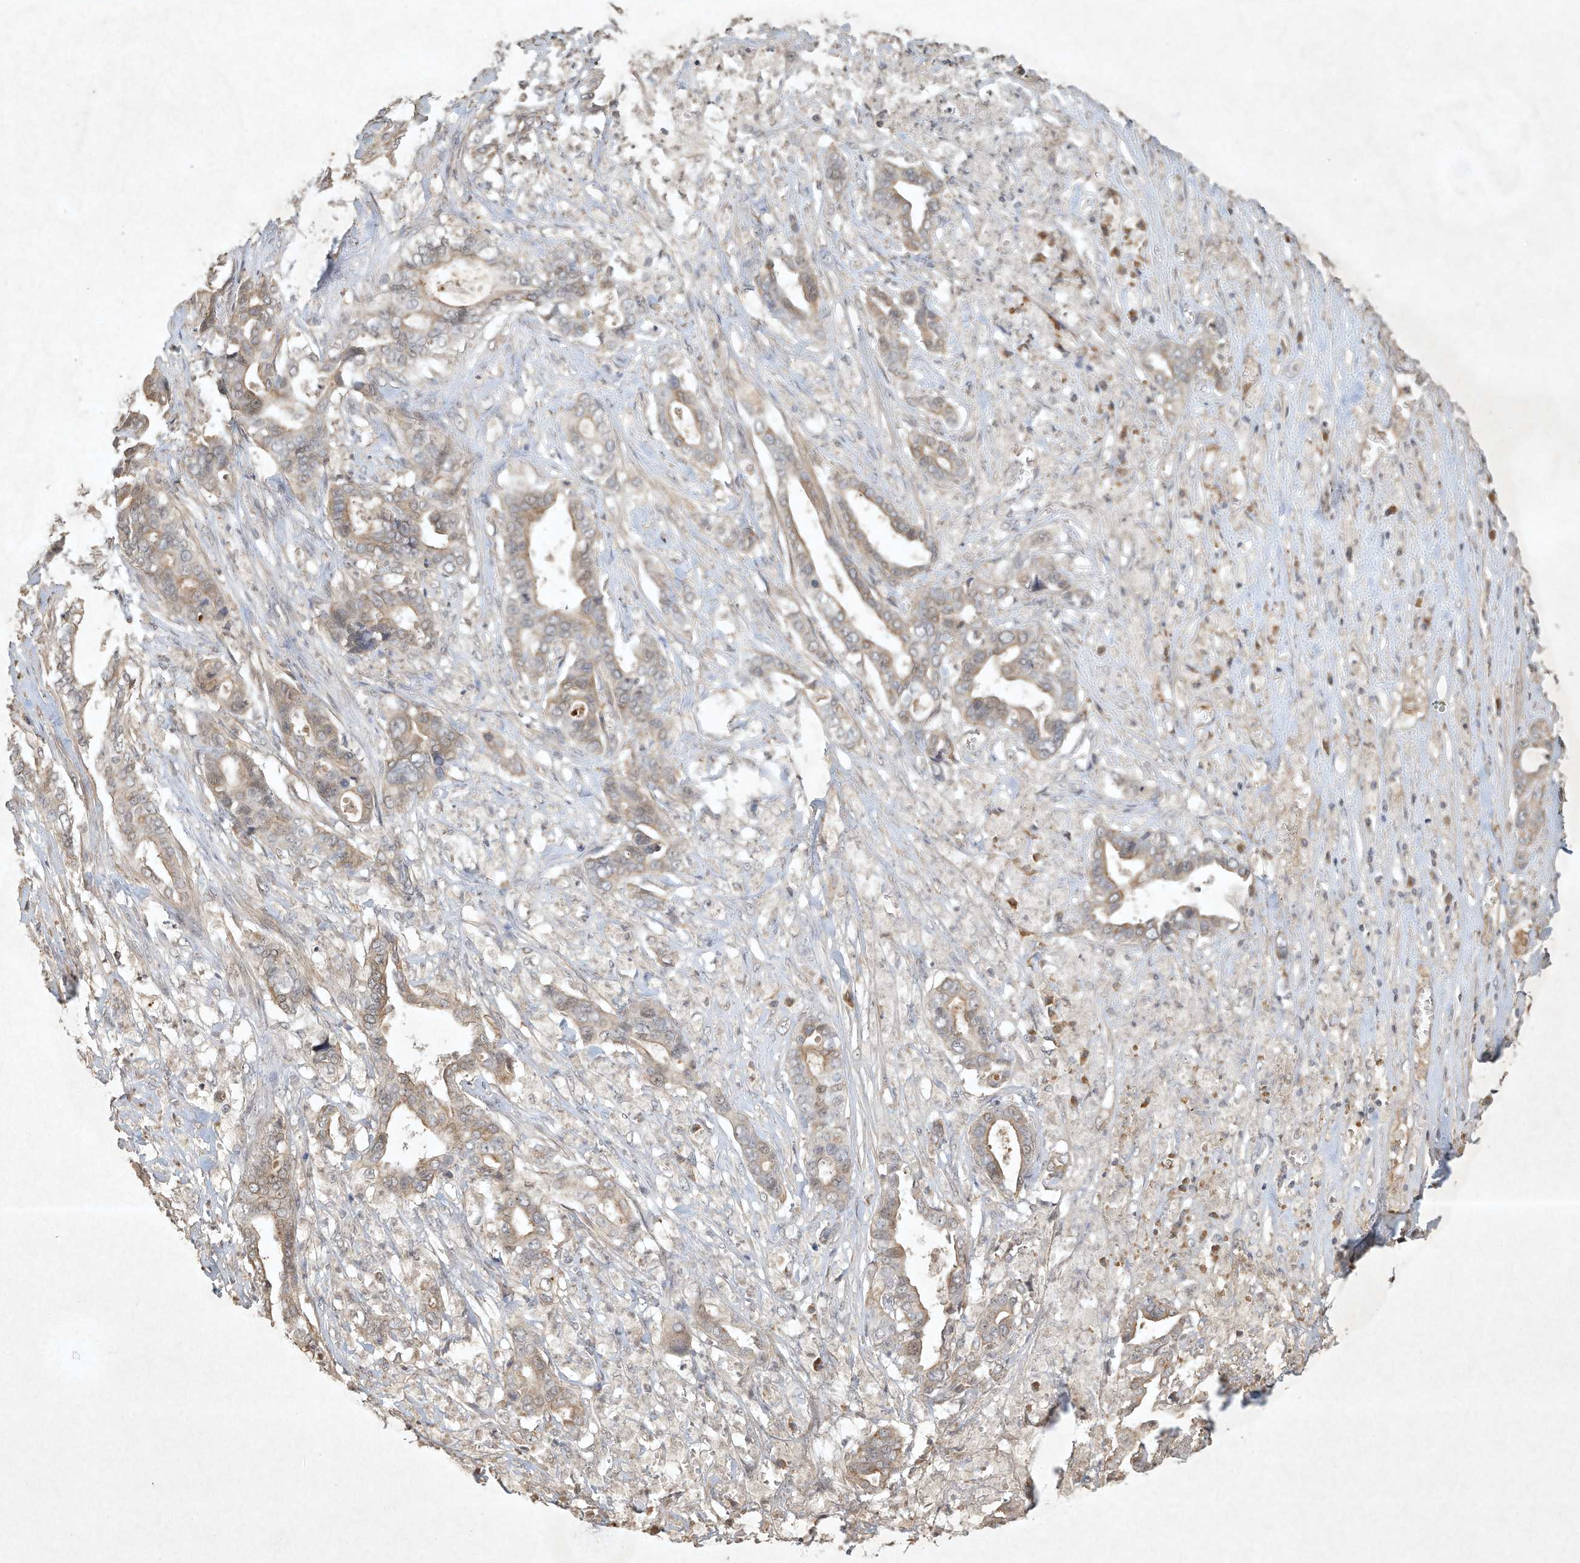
{"staining": {"intensity": "weak", "quantity": ">75%", "location": "cytoplasmic/membranous"}, "tissue": "liver cancer", "cell_type": "Tumor cells", "image_type": "cancer", "snomed": [{"axis": "morphology", "description": "Cholangiocarcinoma"}, {"axis": "topography", "description": "Liver"}], "caption": "The immunohistochemical stain highlights weak cytoplasmic/membranous staining in tumor cells of liver cancer tissue.", "gene": "BTRC", "patient": {"sex": "female", "age": 61}}